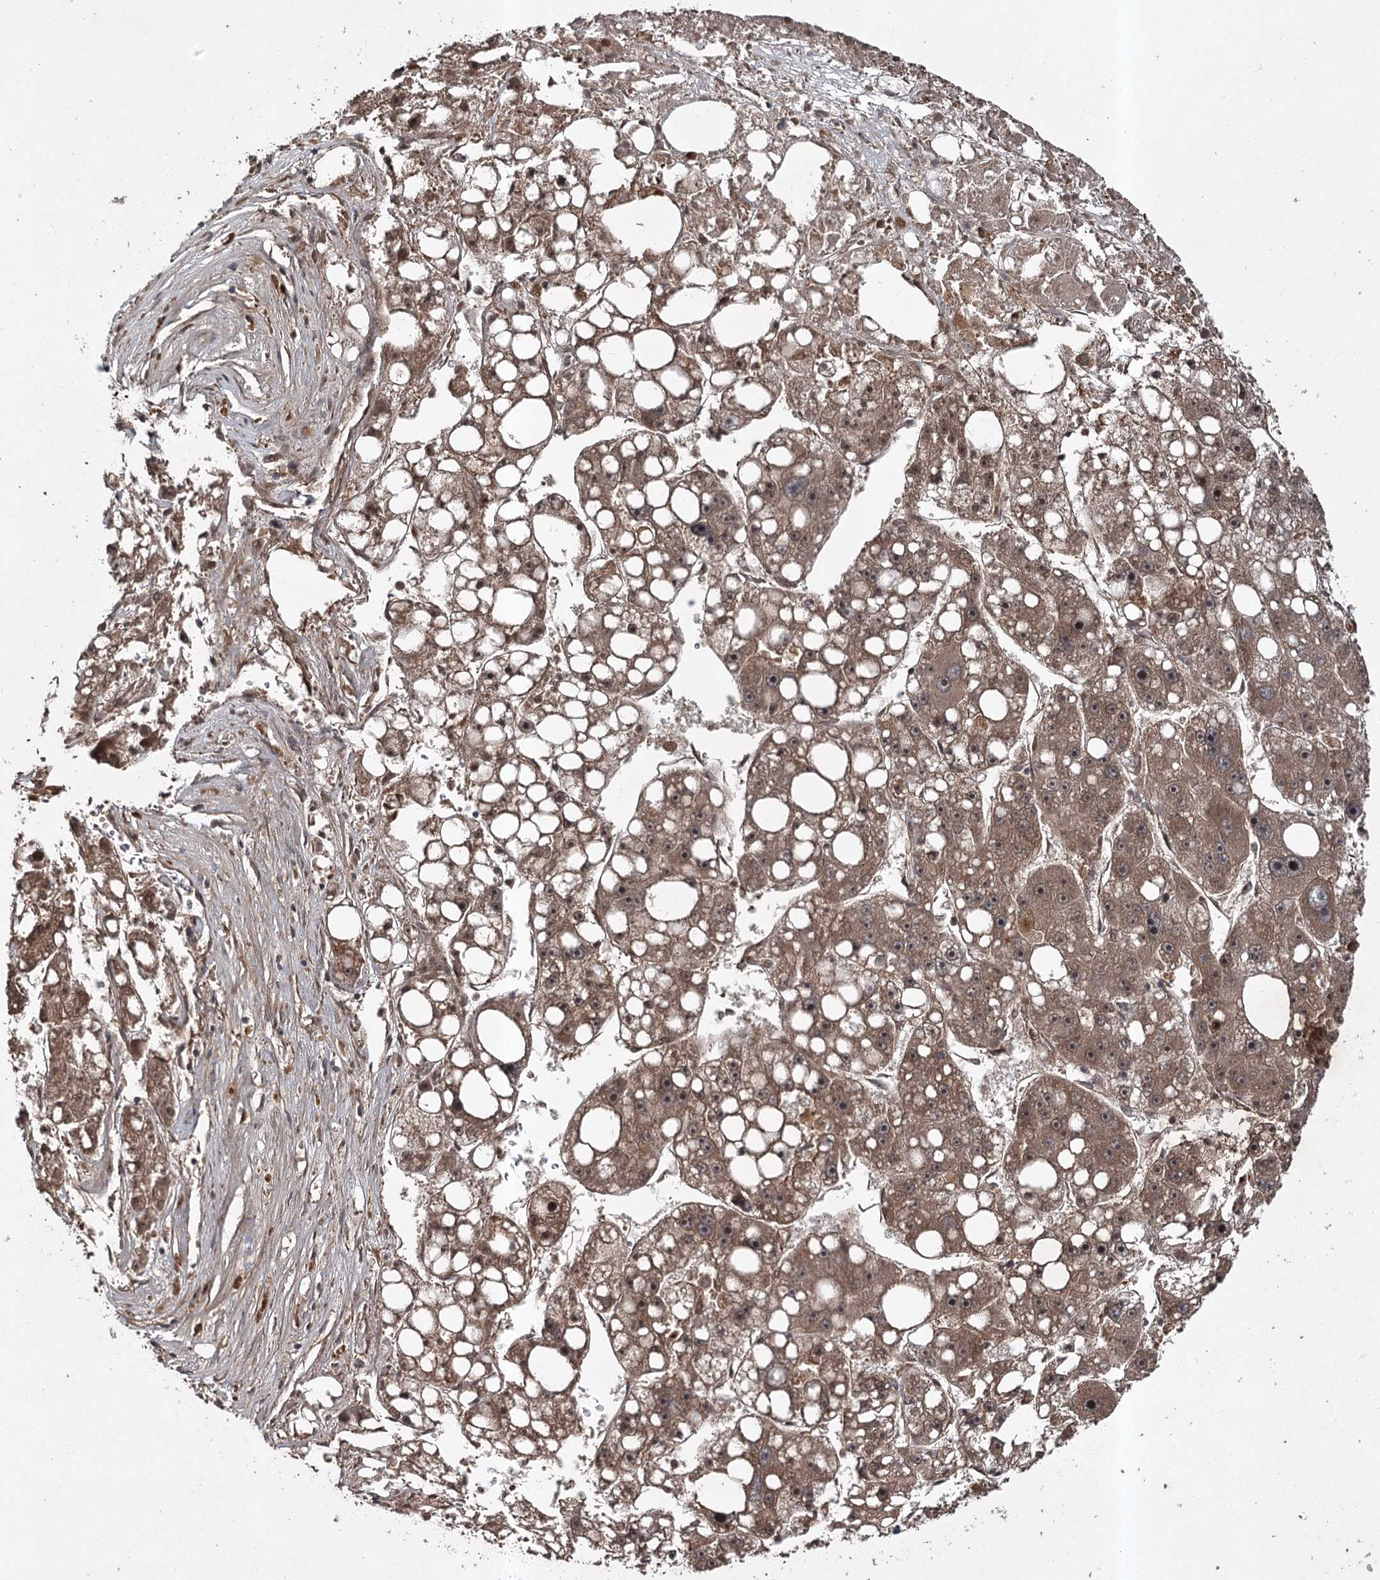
{"staining": {"intensity": "moderate", "quantity": ">75%", "location": "cytoplasmic/membranous"}, "tissue": "liver cancer", "cell_type": "Tumor cells", "image_type": "cancer", "snomed": [{"axis": "morphology", "description": "Carcinoma, Hepatocellular, NOS"}, {"axis": "topography", "description": "Liver"}], "caption": "Immunohistochemistry image of human hepatocellular carcinoma (liver) stained for a protein (brown), which shows medium levels of moderate cytoplasmic/membranous staining in about >75% of tumor cells.", "gene": "RPAP3", "patient": {"sex": "female", "age": 61}}